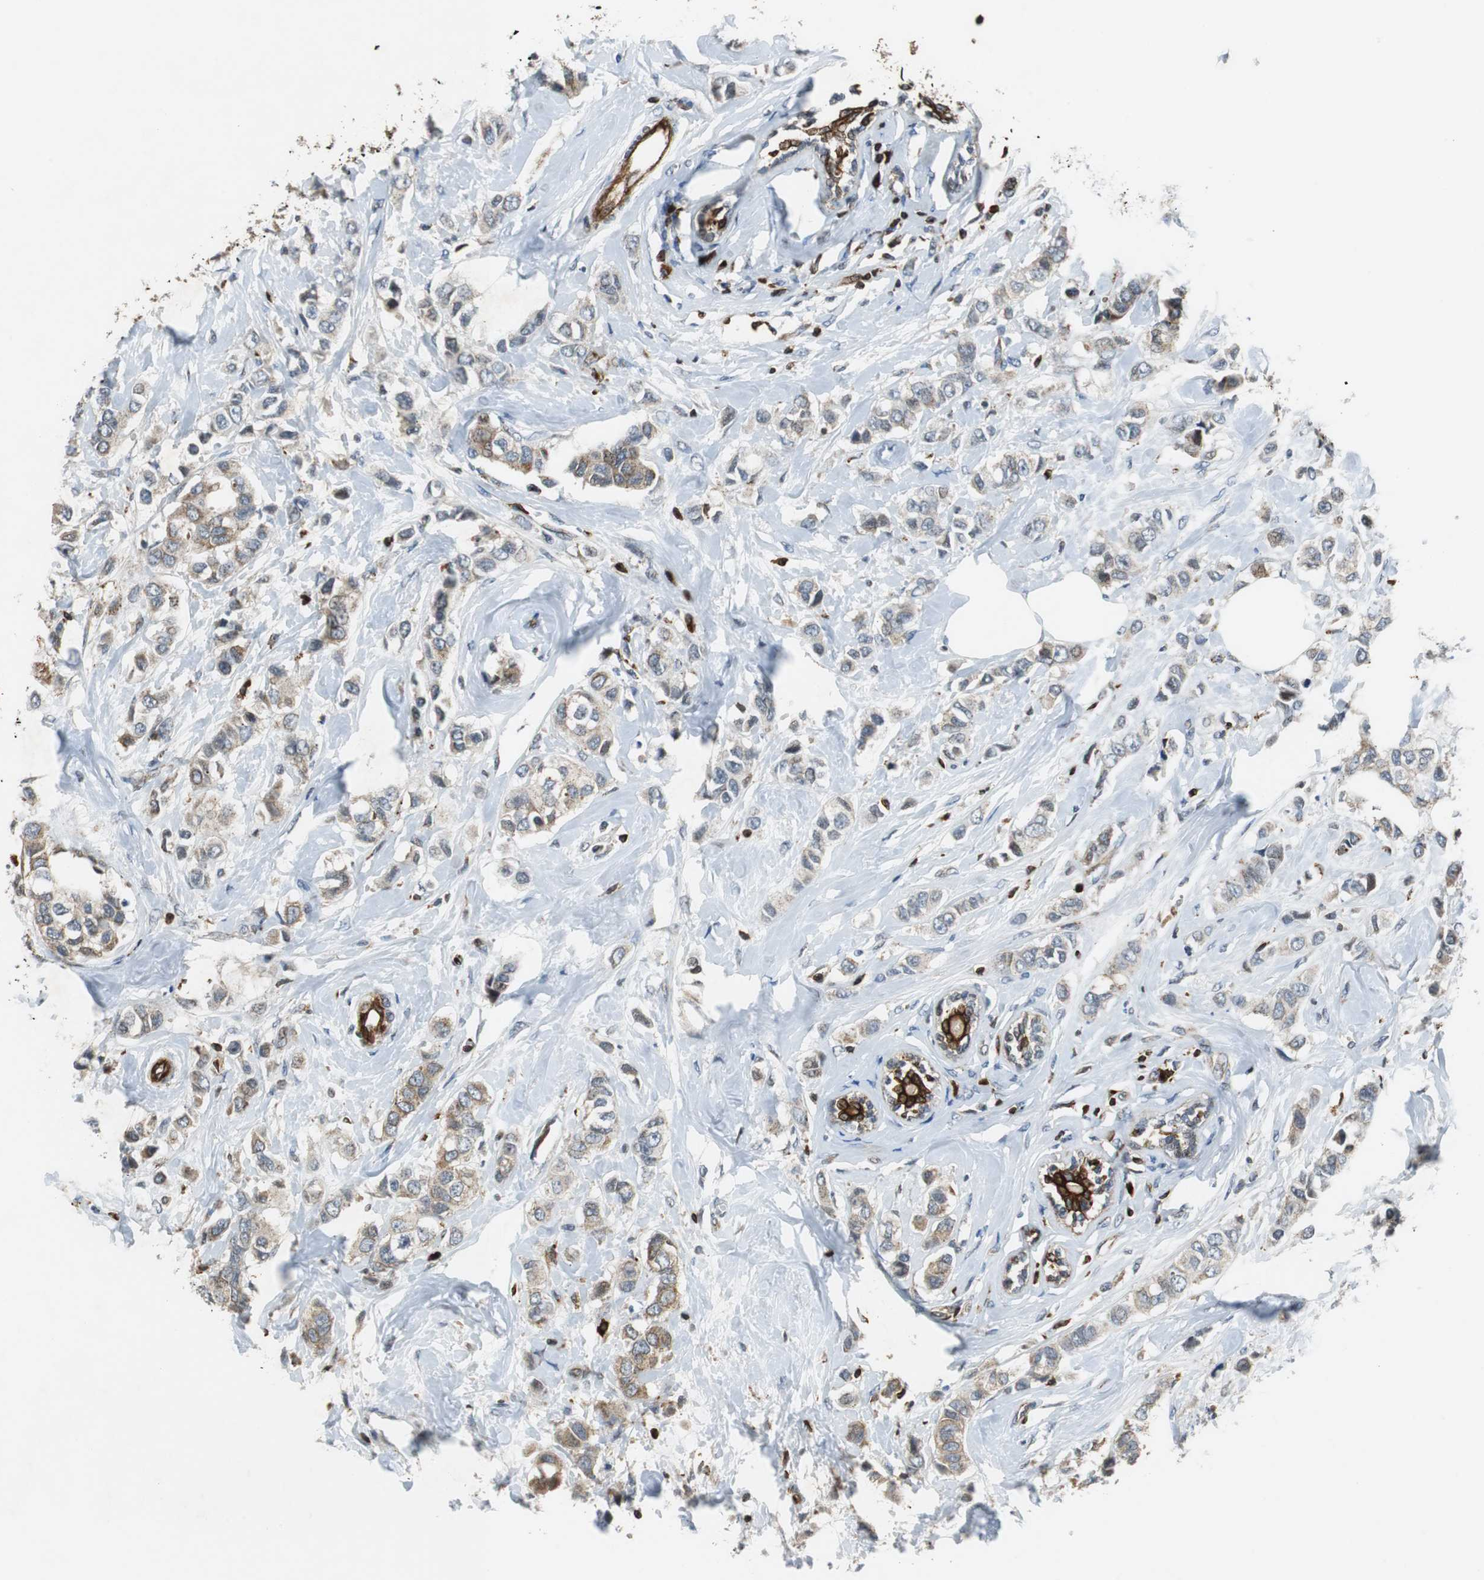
{"staining": {"intensity": "weak", "quantity": ">75%", "location": "cytoplasmic/membranous"}, "tissue": "breast cancer", "cell_type": "Tumor cells", "image_type": "cancer", "snomed": [{"axis": "morphology", "description": "Duct carcinoma"}, {"axis": "topography", "description": "Breast"}], "caption": "The photomicrograph shows a brown stain indicating the presence of a protein in the cytoplasmic/membranous of tumor cells in breast invasive ductal carcinoma.", "gene": "TUBA4A", "patient": {"sex": "female", "age": 50}}